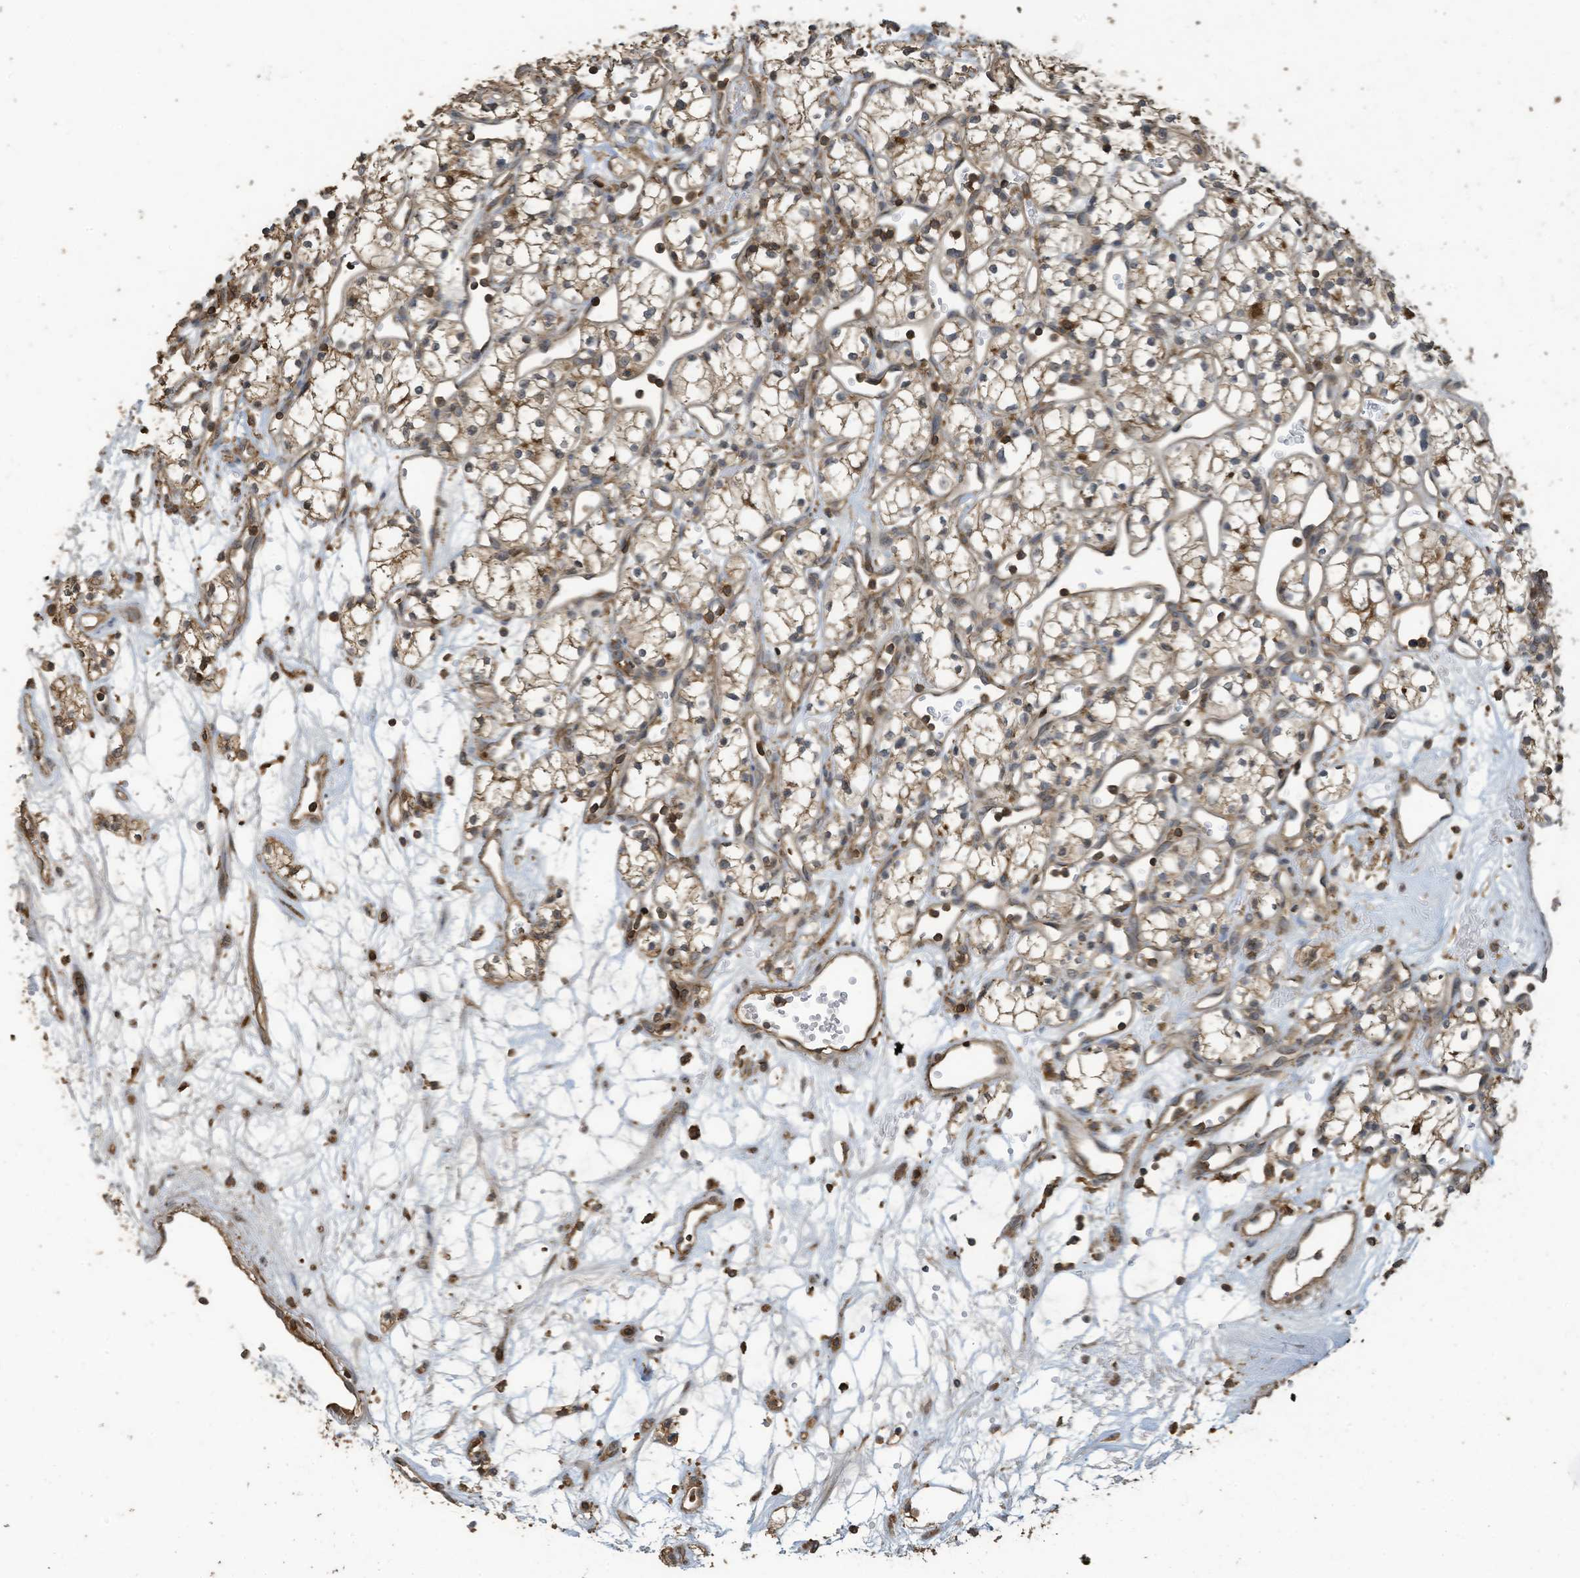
{"staining": {"intensity": "weak", "quantity": "<25%", "location": "cytoplasmic/membranous"}, "tissue": "renal cancer", "cell_type": "Tumor cells", "image_type": "cancer", "snomed": [{"axis": "morphology", "description": "Adenocarcinoma, NOS"}, {"axis": "topography", "description": "Kidney"}], "caption": "The image displays no significant staining in tumor cells of renal cancer.", "gene": "COX10", "patient": {"sex": "male", "age": 59}}